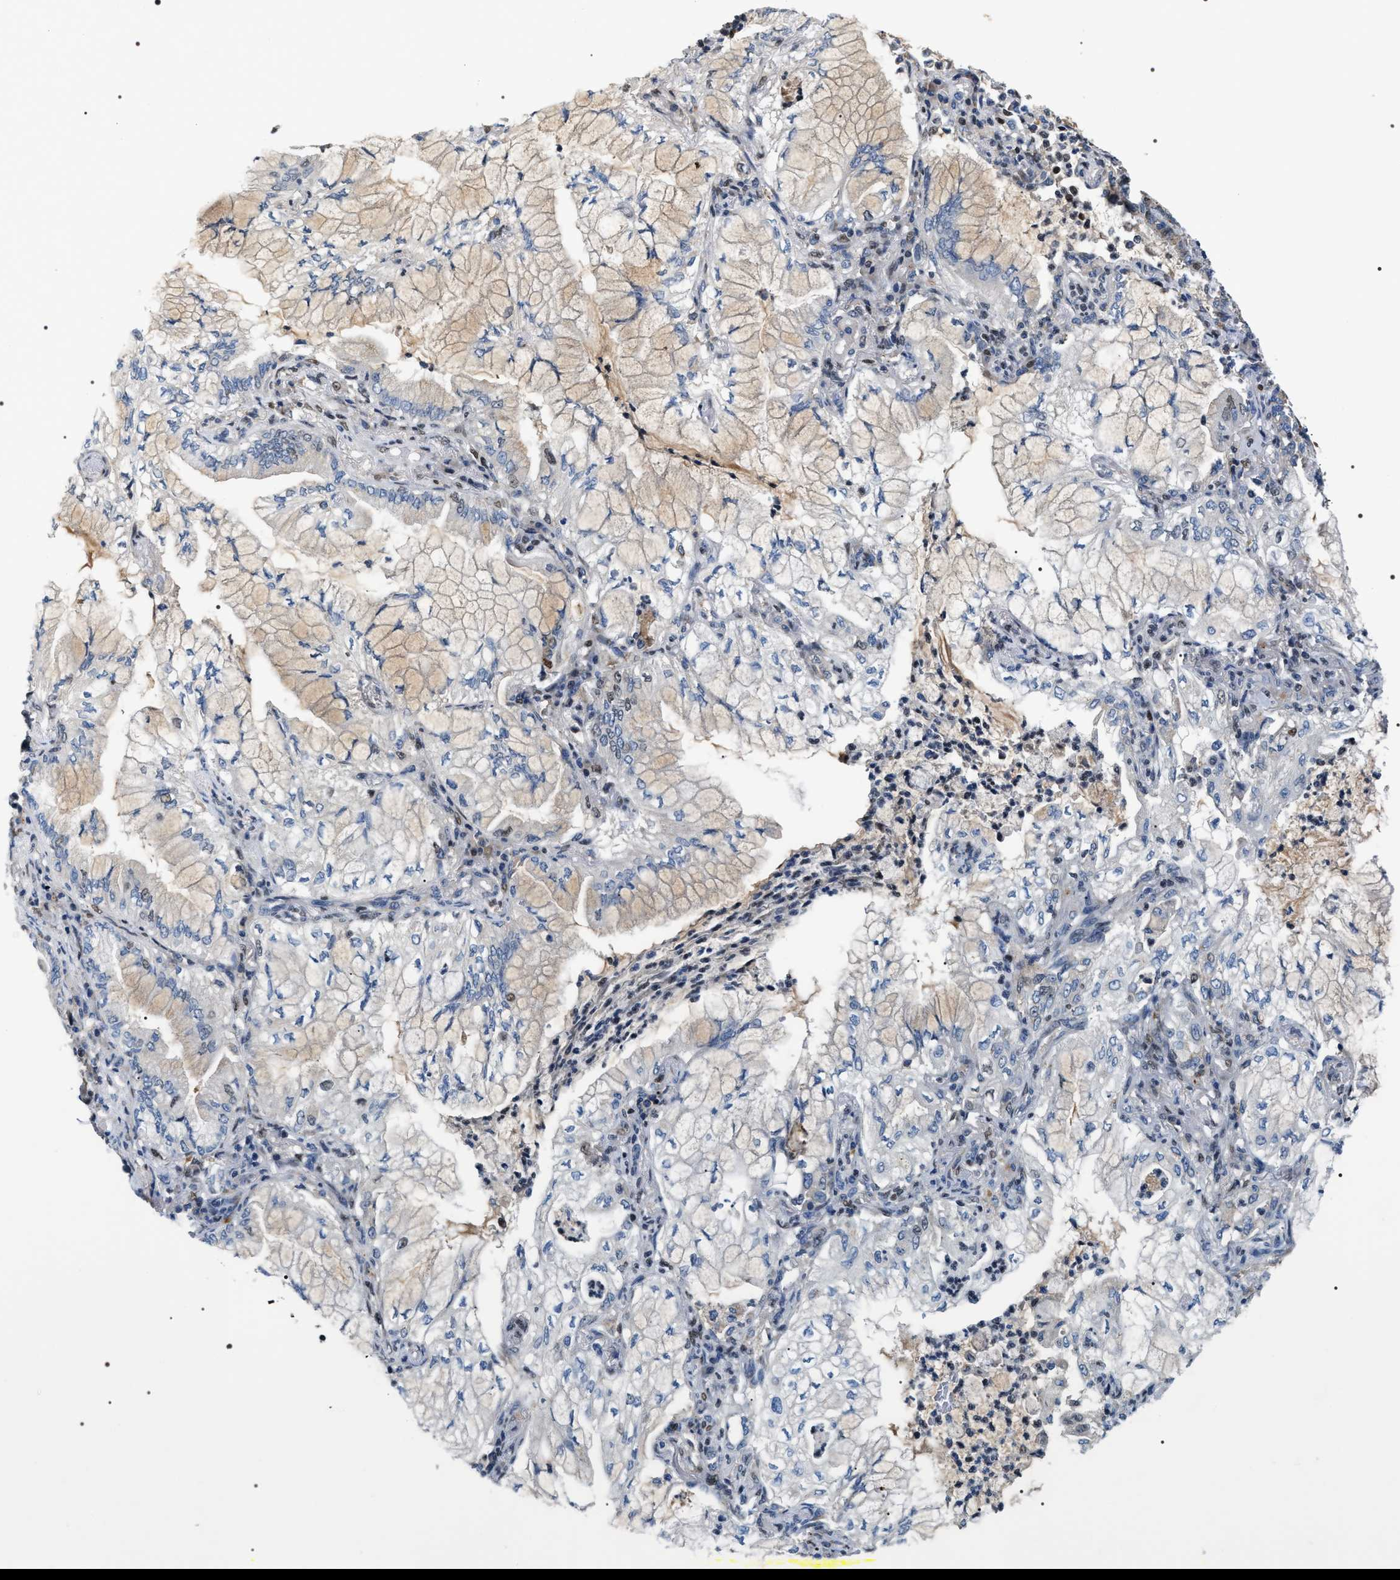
{"staining": {"intensity": "weak", "quantity": "<25%", "location": "cytoplasmic/membranous"}, "tissue": "lung cancer", "cell_type": "Tumor cells", "image_type": "cancer", "snomed": [{"axis": "morphology", "description": "Adenocarcinoma, NOS"}, {"axis": "topography", "description": "Lung"}], "caption": "Tumor cells show no significant protein positivity in lung cancer.", "gene": "C7orf25", "patient": {"sex": "female", "age": 70}}